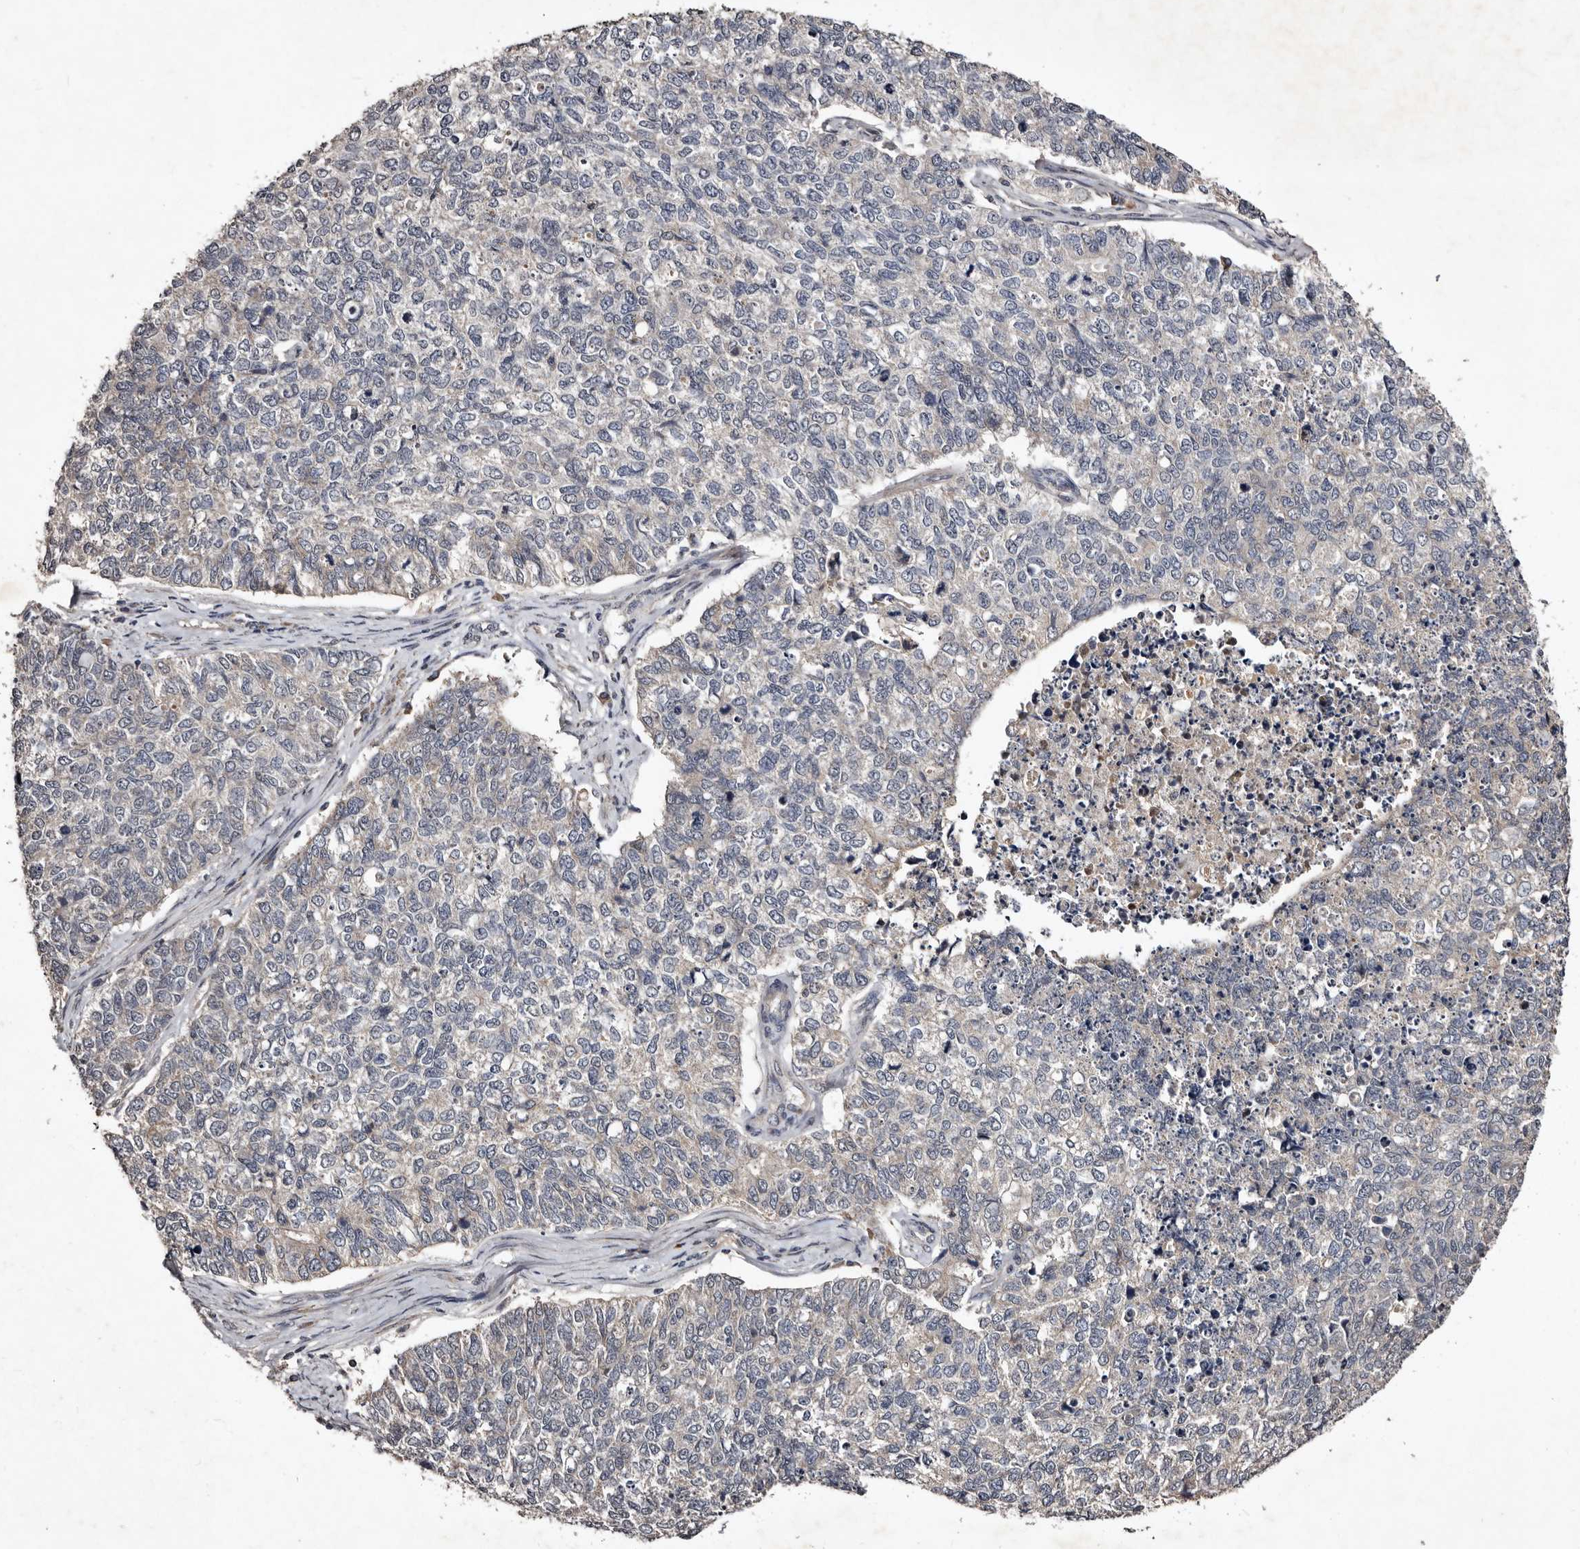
{"staining": {"intensity": "negative", "quantity": "none", "location": "none"}, "tissue": "cervical cancer", "cell_type": "Tumor cells", "image_type": "cancer", "snomed": [{"axis": "morphology", "description": "Squamous cell carcinoma, NOS"}, {"axis": "topography", "description": "Cervix"}], "caption": "Immunohistochemical staining of human squamous cell carcinoma (cervical) shows no significant staining in tumor cells.", "gene": "MKRN3", "patient": {"sex": "female", "age": 63}}